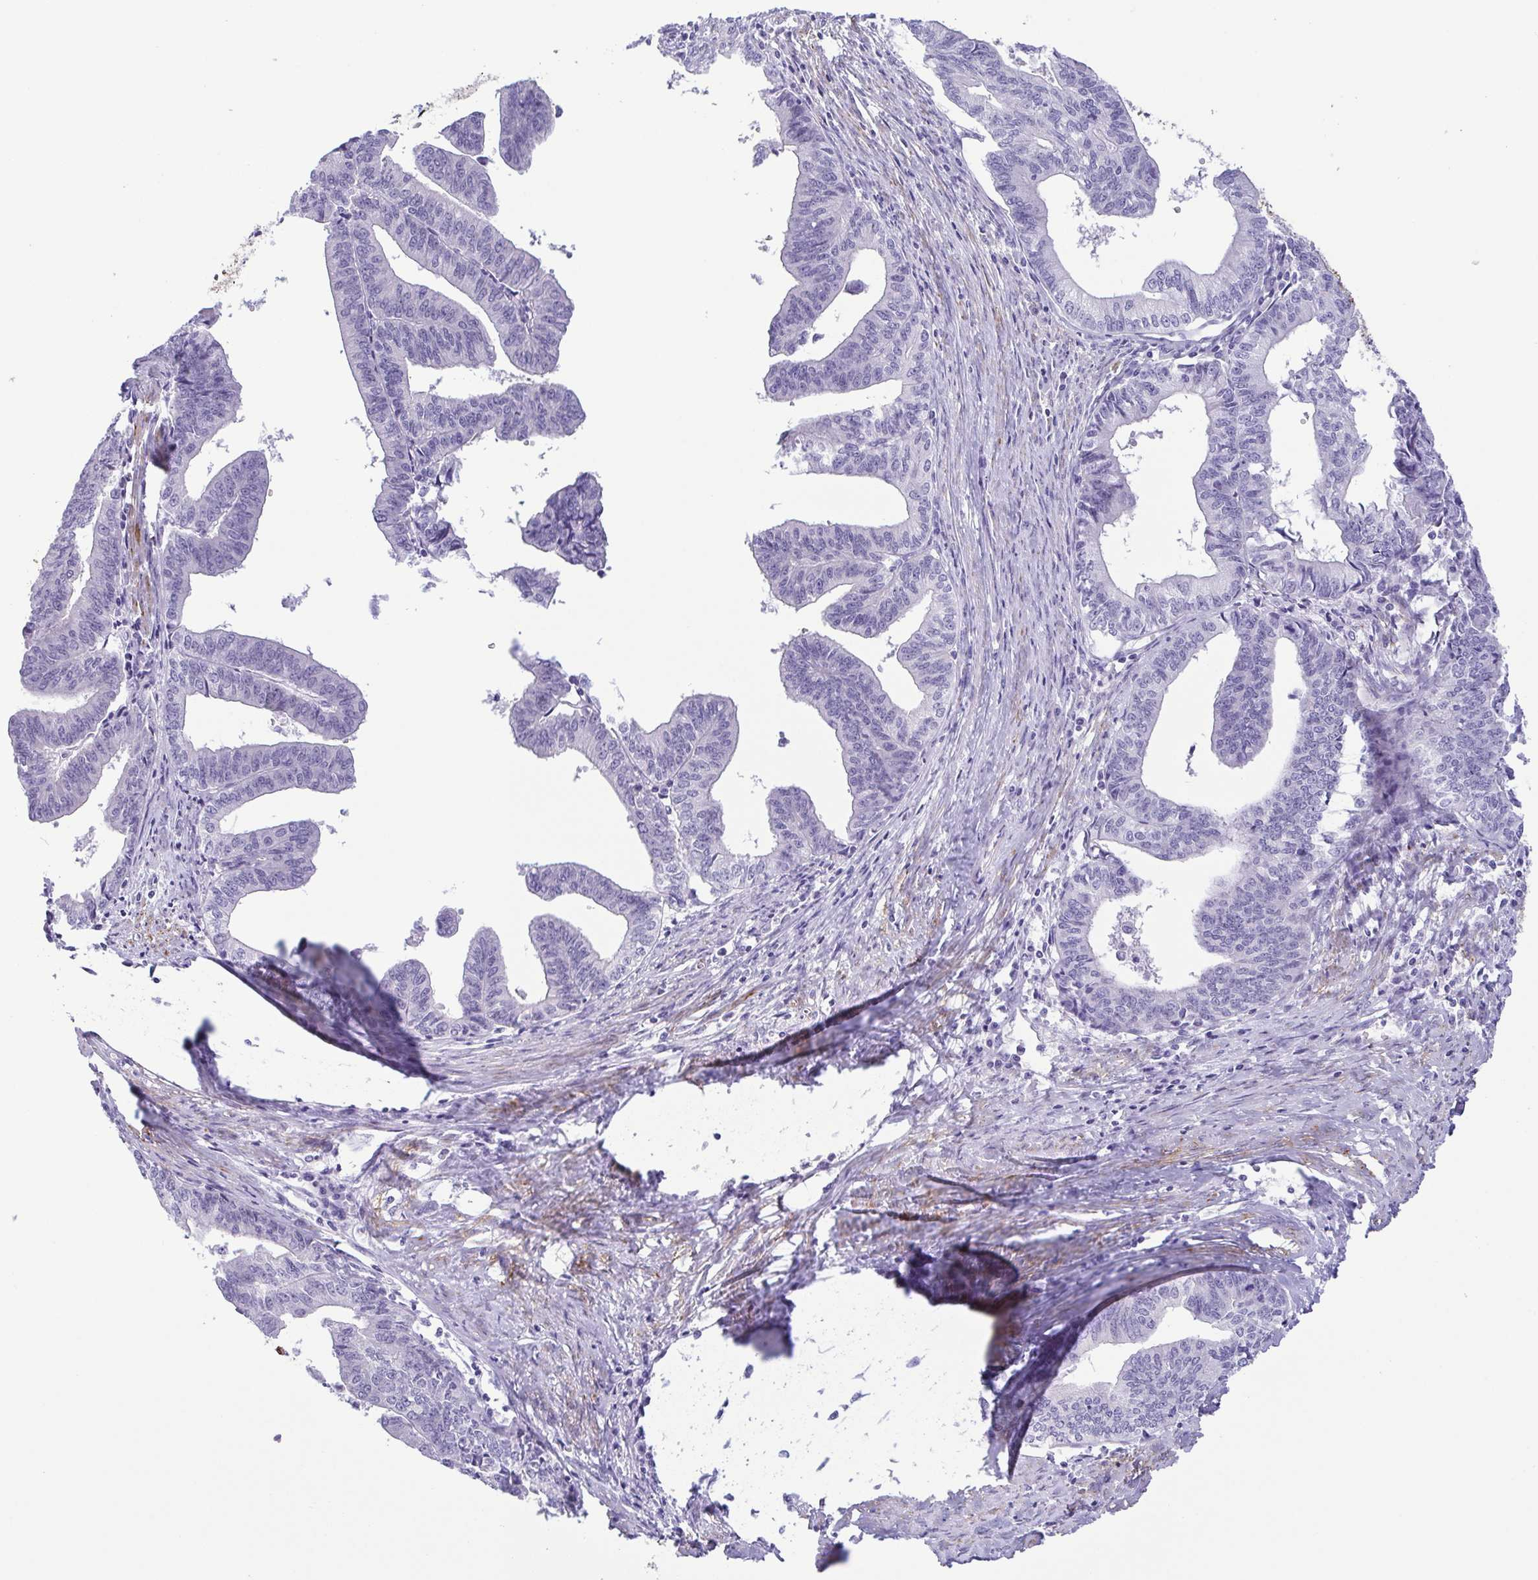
{"staining": {"intensity": "negative", "quantity": "none", "location": "none"}, "tissue": "endometrial cancer", "cell_type": "Tumor cells", "image_type": "cancer", "snomed": [{"axis": "morphology", "description": "Adenocarcinoma, NOS"}, {"axis": "topography", "description": "Endometrium"}], "caption": "The photomicrograph shows no staining of tumor cells in endometrial adenocarcinoma. The staining was performed using DAB (3,3'-diaminobenzidine) to visualize the protein expression in brown, while the nuclei were stained in blue with hematoxylin (Magnification: 20x).", "gene": "MYL7", "patient": {"sex": "female", "age": 65}}